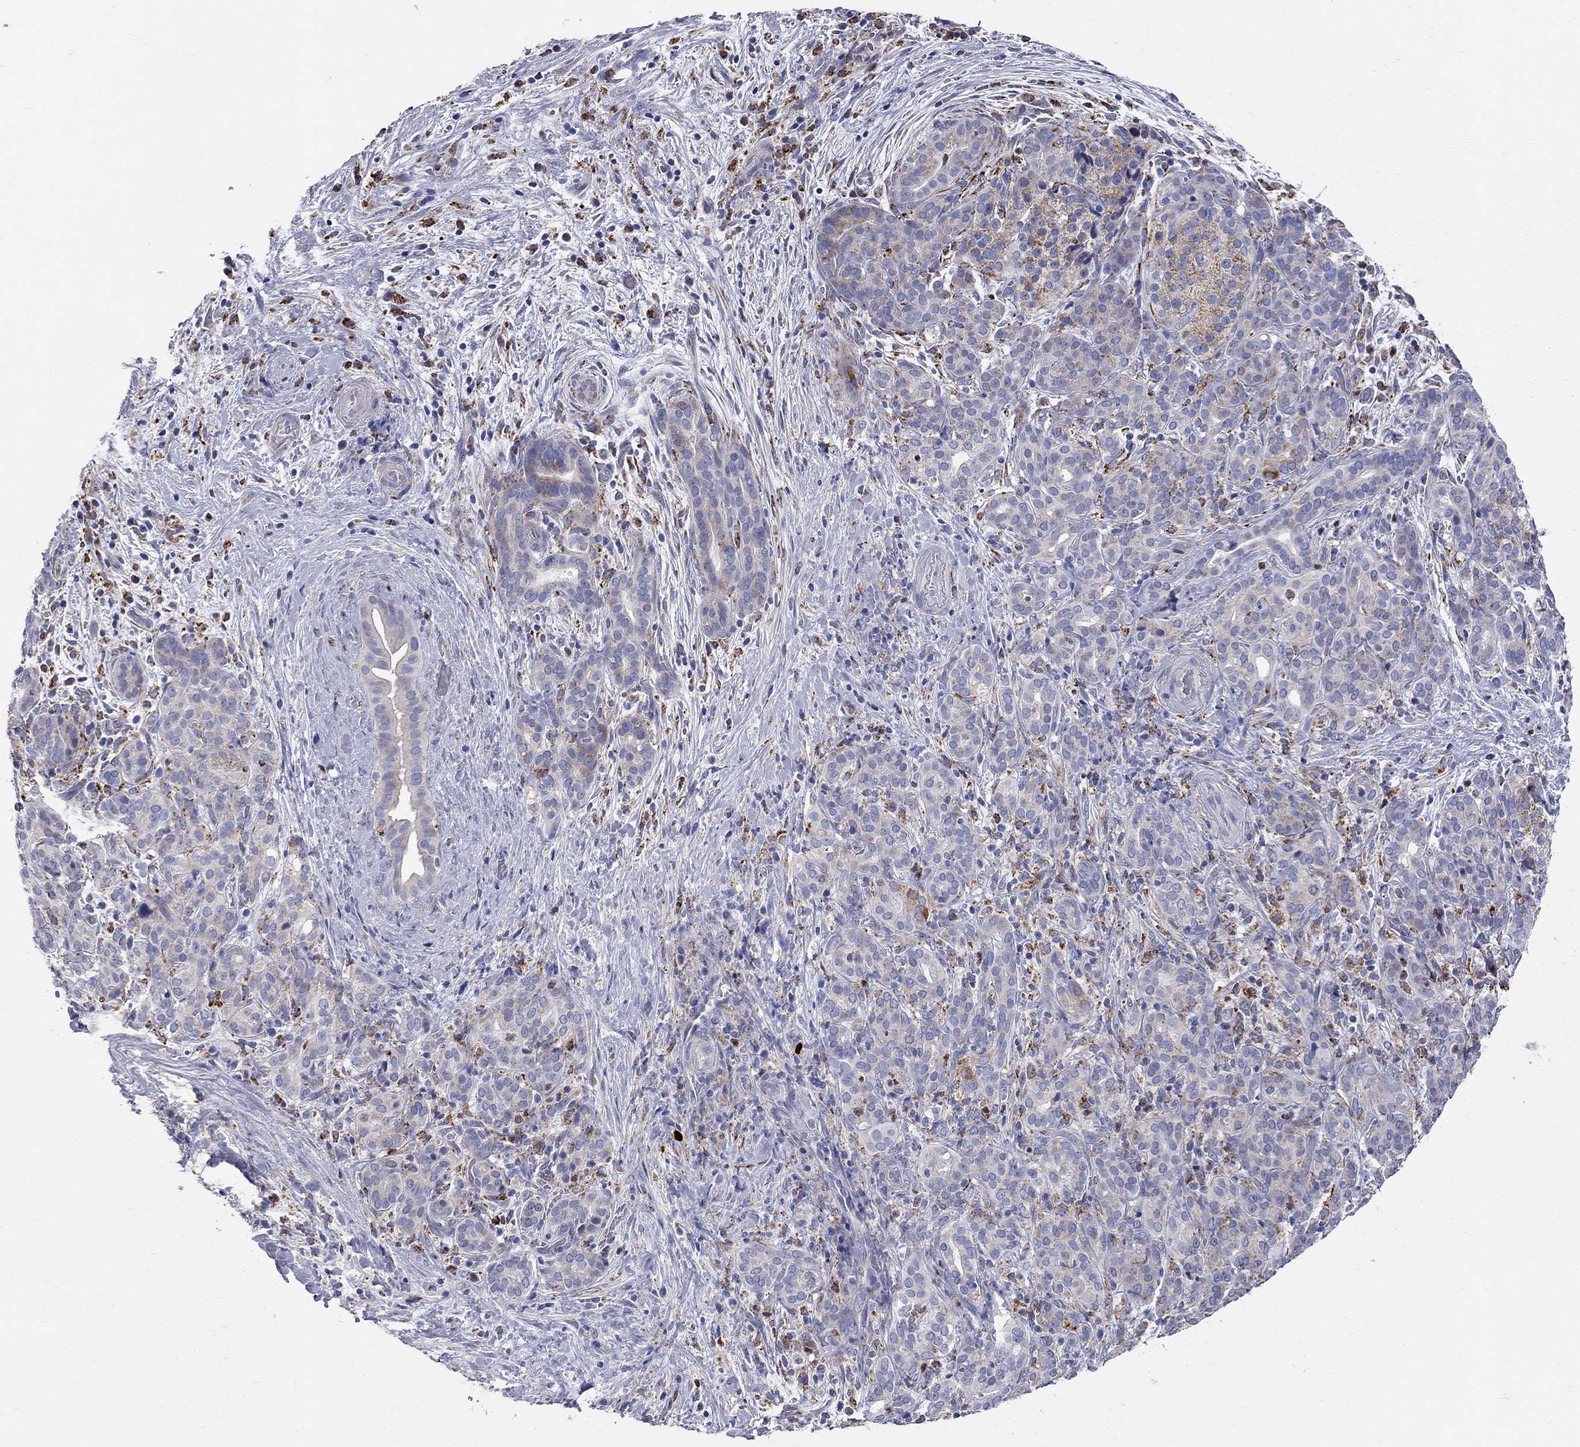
{"staining": {"intensity": "moderate", "quantity": "<25%", "location": "cytoplasmic/membranous"}, "tissue": "pancreatic cancer", "cell_type": "Tumor cells", "image_type": "cancer", "snomed": [{"axis": "morphology", "description": "Adenocarcinoma, NOS"}, {"axis": "topography", "description": "Pancreas"}], "caption": "Brown immunohistochemical staining in human pancreatic cancer (adenocarcinoma) shows moderate cytoplasmic/membranous positivity in about <25% of tumor cells.", "gene": "ACSL1", "patient": {"sex": "male", "age": 44}}